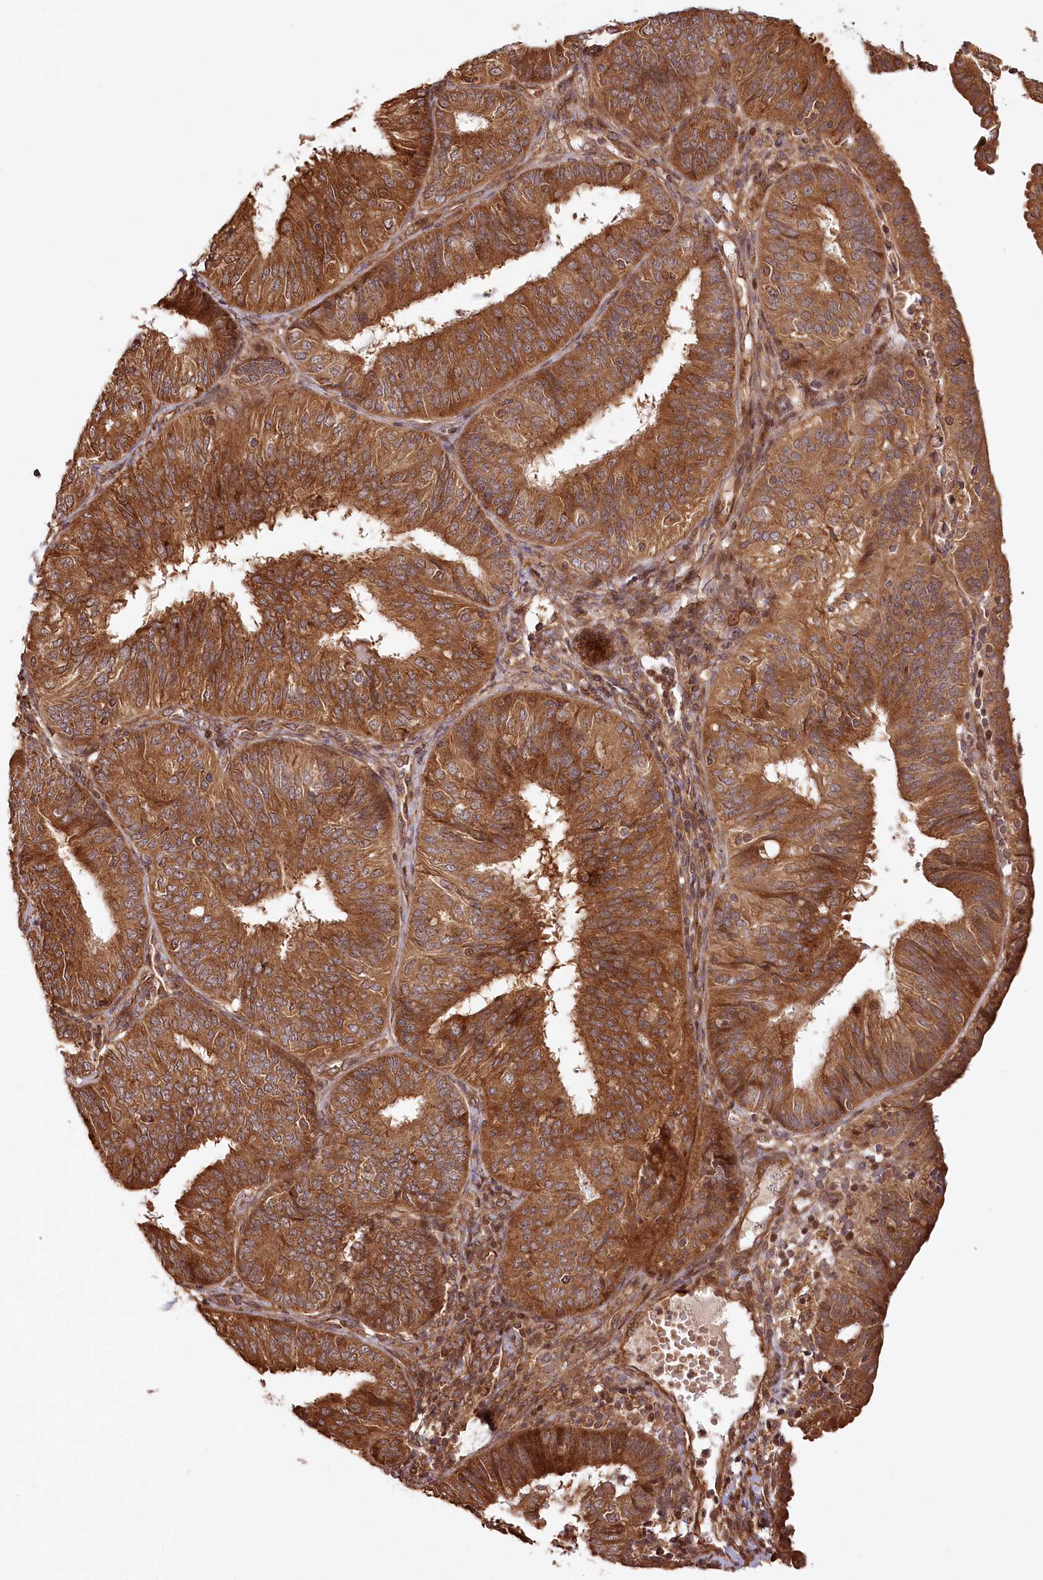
{"staining": {"intensity": "strong", "quantity": ">75%", "location": "cytoplasmic/membranous"}, "tissue": "endometrial cancer", "cell_type": "Tumor cells", "image_type": "cancer", "snomed": [{"axis": "morphology", "description": "Adenocarcinoma, NOS"}, {"axis": "topography", "description": "Endometrium"}], "caption": "Protein expression analysis of adenocarcinoma (endometrial) displays strong cytoplasmic/membranous expression in about >75% of tumor cells.", "gene": "LSS", "patient": {"sex": "female", "age": 58}}